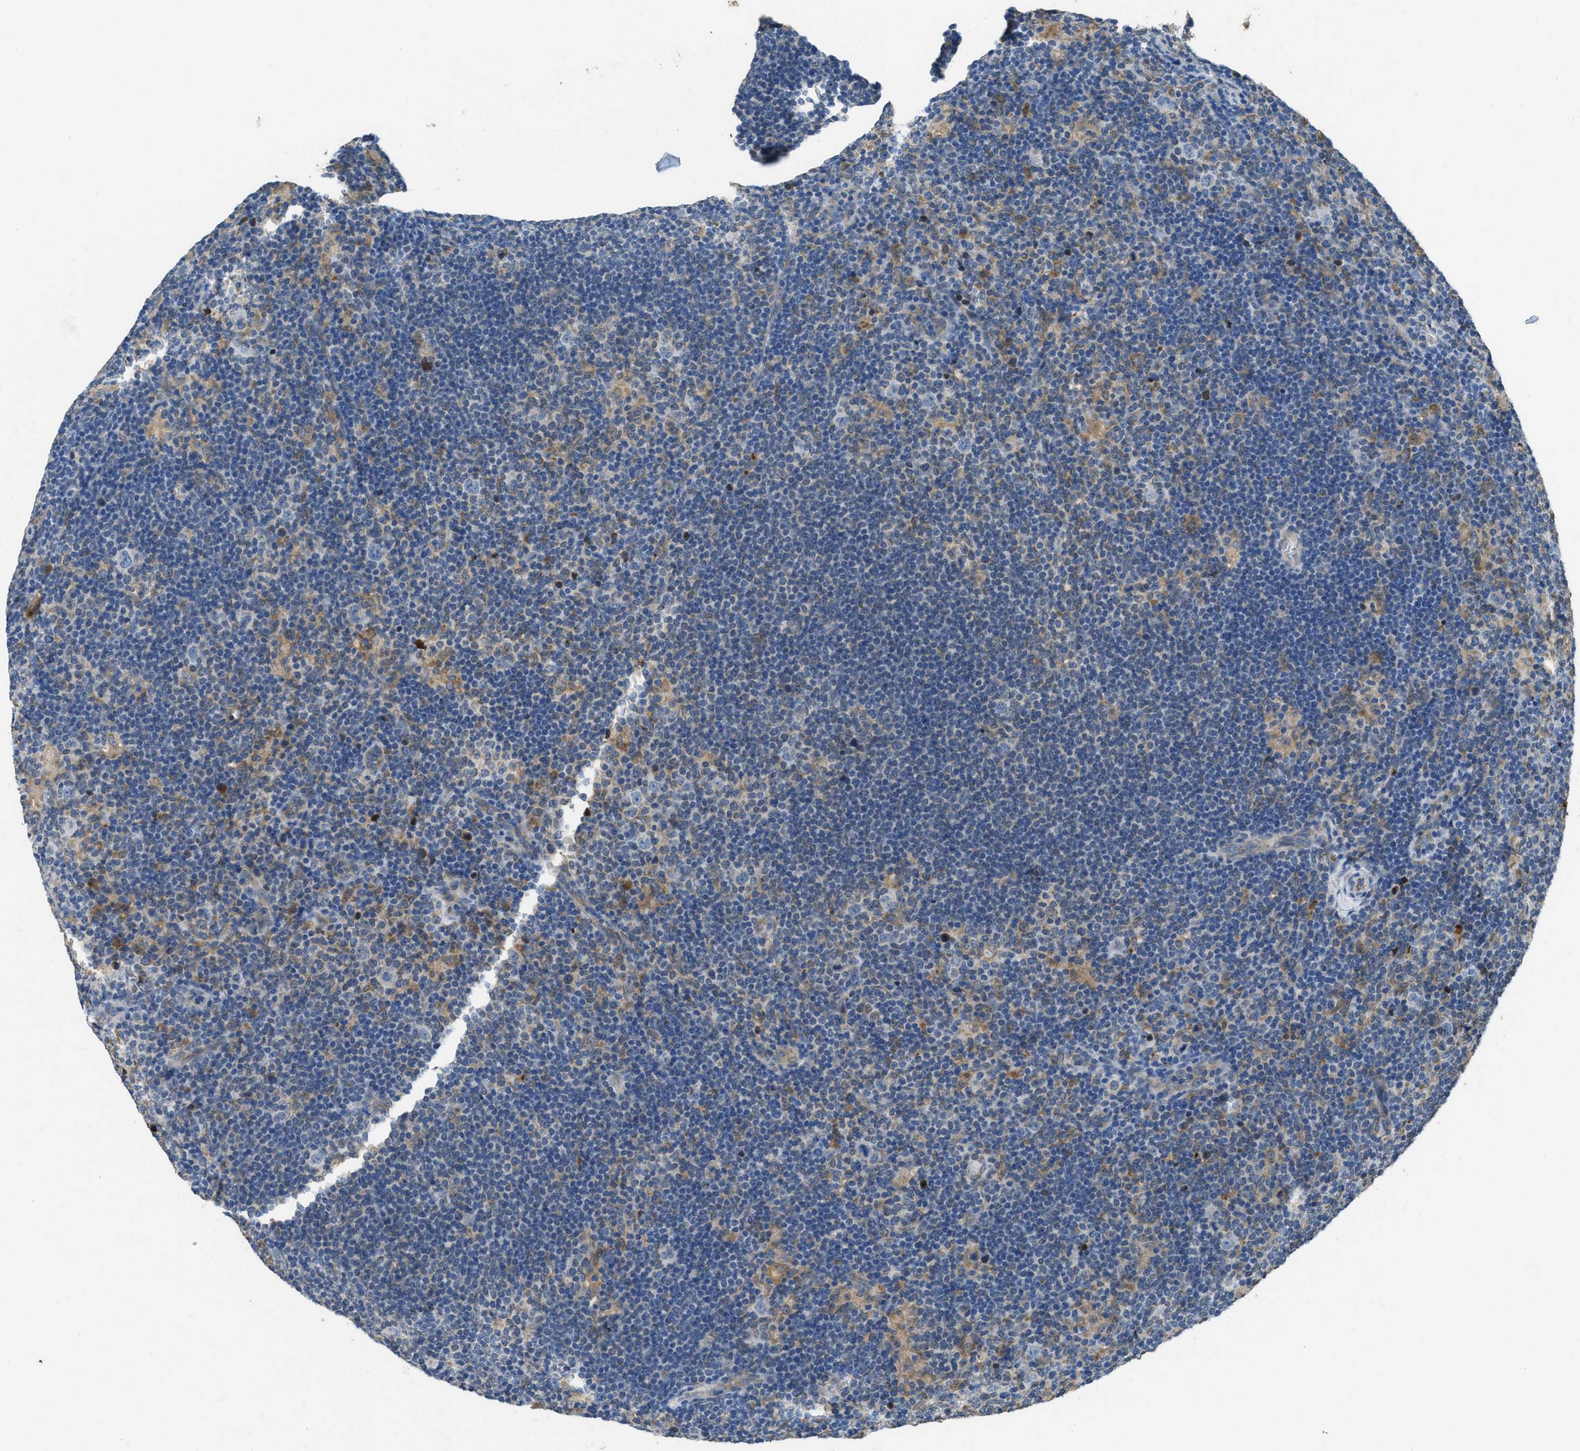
{"staining": {"intensity": "negative", "quantity": "none", "location": "none"}, "tissue": "lymphoma", "cell_type": "Tumor cells", "image_type": "cancer", "snomed": [{"axis": "morphology", "description": "Hodgkin's disease, NOS"}, {"axis": "topography", "description": "Lymph node"}], "caption": "There is no significant staining in tumor cells of Hodgkin's disease. The staining was performed using DAB to visualize the protein expression in brown, while the nuclei were stained in blue with hematoxylin (Magnification: 20x).", "gene": "MPDU1", "patient": {"sex": "female", "age": 57}}